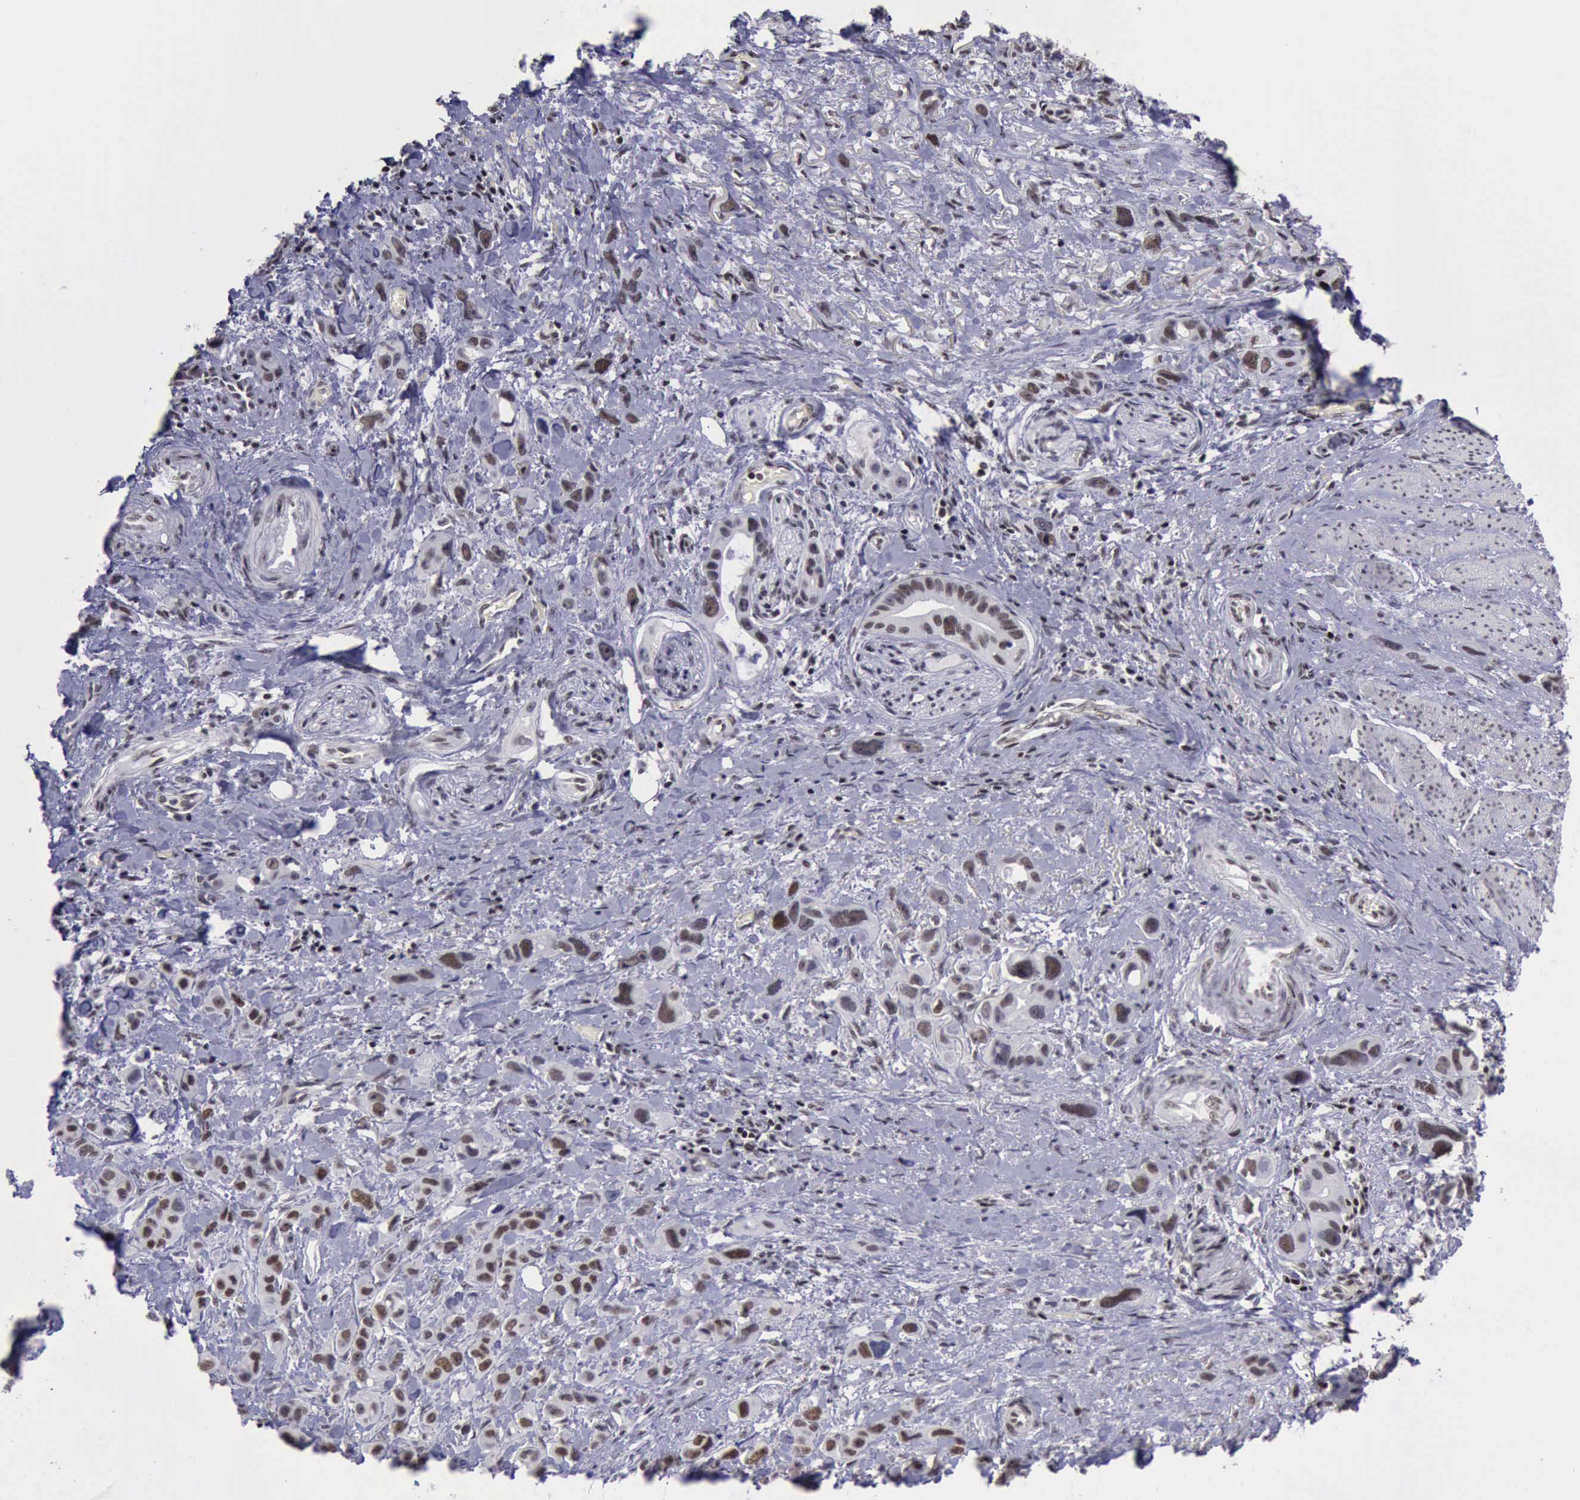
{"staining": {"intensity": "moderate", "quantity": ">75%", "location": "nuclear"}, "tissue": "stomach cancer", "cell_type": "Tumor cells", "image_type": "cancer", "snomed": [{"axis": "morphology", "description": "Adenocarcinoma, NOS"}, {"axis": "topography", "description": "Stomach, upper"}], "caption": "Stomach cancer was stained to show a protein in brown. There is medium levels of moderate nuclear staining in about >75% of tumor cells.", "gene": "YY1", "patient": {"sex": "male", "age": 47}}